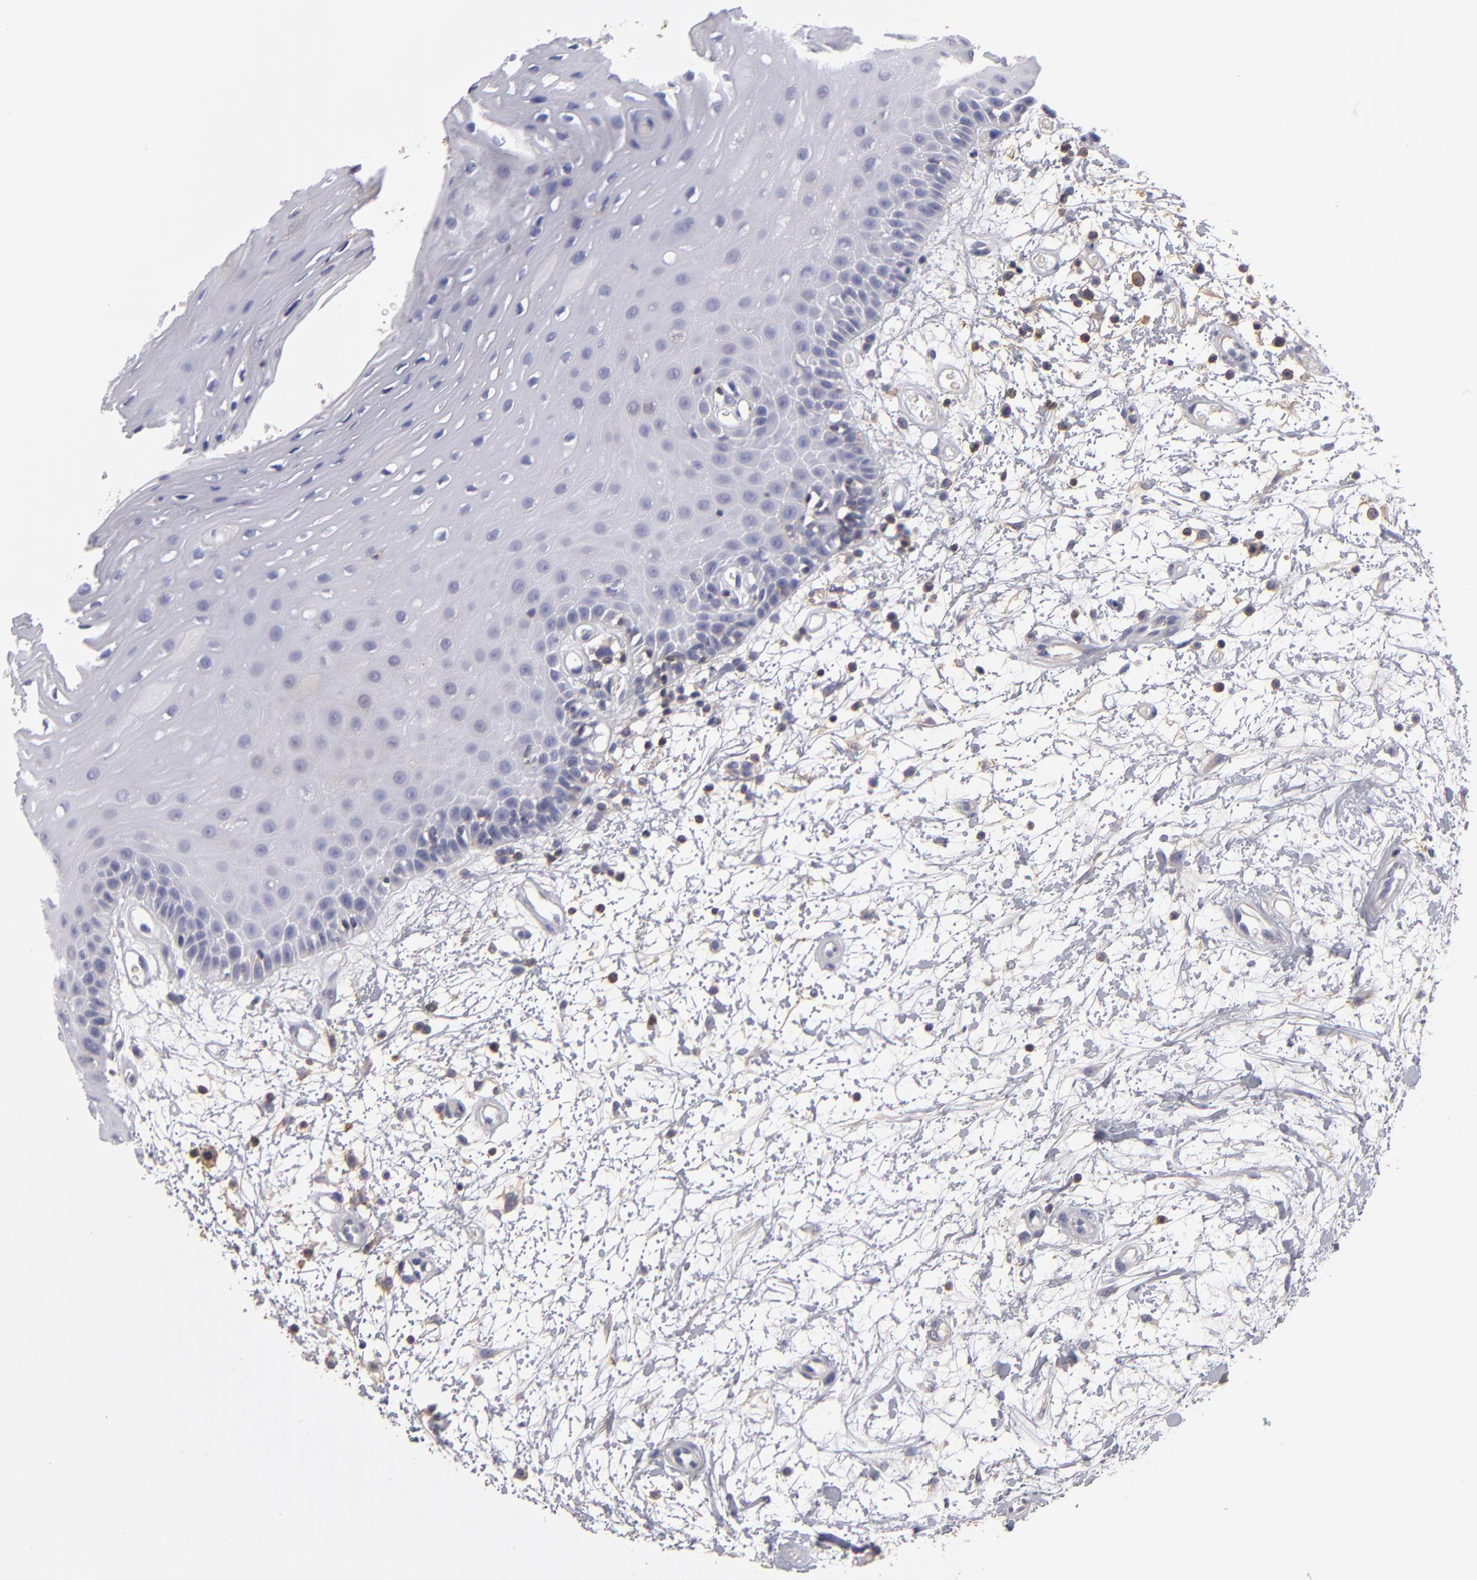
{"staining": {"intensity": "negative", "quantity": "none", "location": "none"}, "tissue": "oral mucosa", "cell_type": "Squamous epithelial cells", "image_type": "normal", "snomed": [{"axis": "morphology", "description": "Normal tissue, NOS"}, {"axis": "topography", "description": "Oral tissue"}], "caption": "This micrograph is of normal oral mucosa stained with immunohistochemistry (IHC) to label a protein in brown with the nuclei are counter-stained blue. There is no positivity in squamous epithelial cells. (Immunohistochemistry (ihc), brightfield microscopy, high magnification).", "gene": "ABCB1", "patient": {"sex": "female", "age": 79}}